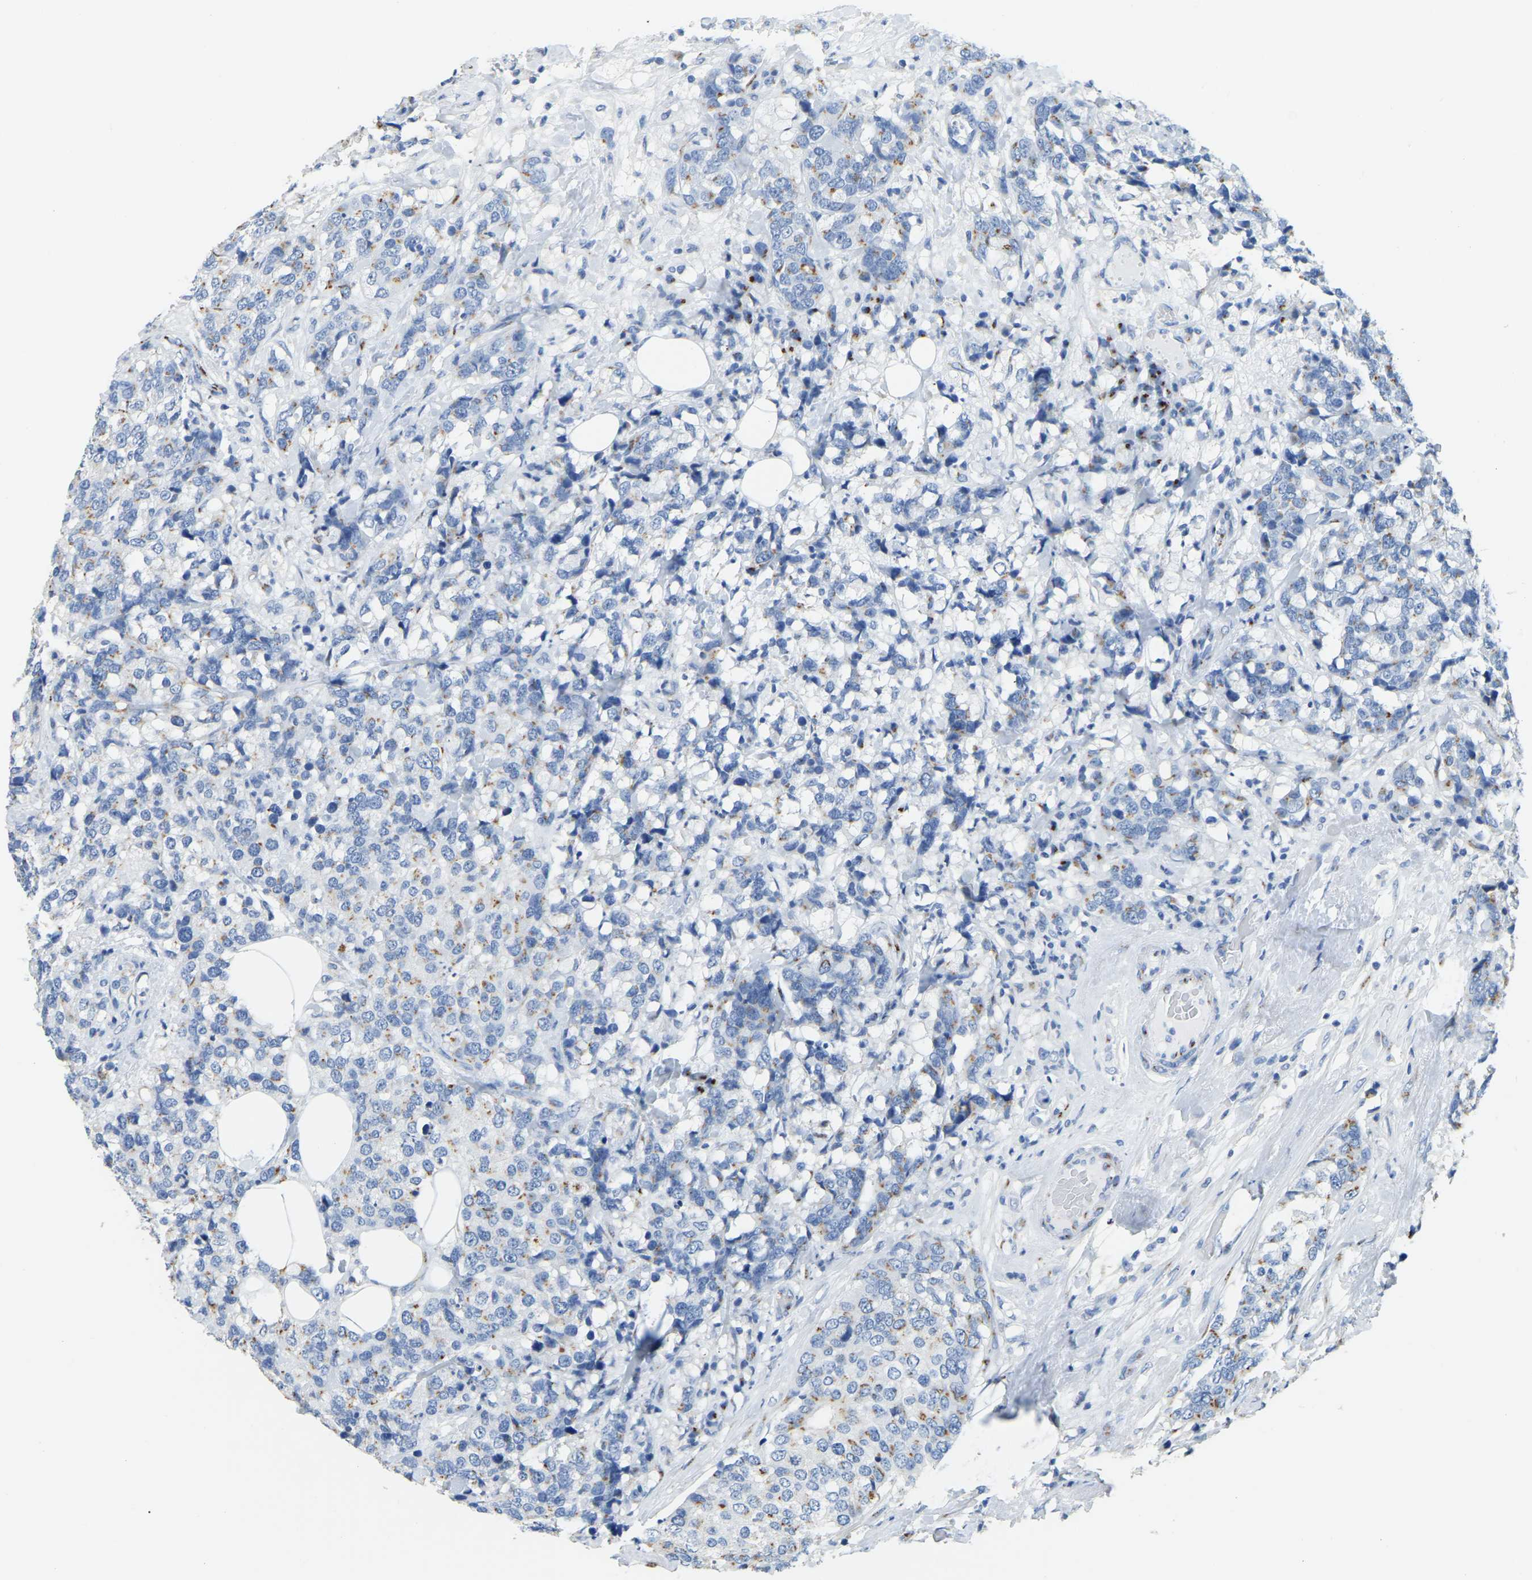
{"staining": {"intensity": "moderate", "quantity": "25%-75%", "location": "cytoplasmic/membranous"}, "tissue": "breast cancer", "cell_type": "Tumor cells", "image_type": "cancer", "snomed": [{"axis": "morphology", "description": "Lobular carcinoma"}, {"axis": "topography", "description": "Breast"}], "caption": "Human breast cancer stained with a brown dye displays moderate cytoplasmic/membranous positive expression in approximately 25%-75% of tumor cells.", "gene": "FAM174A", "patient": {"sex": "female", "age": 59}}